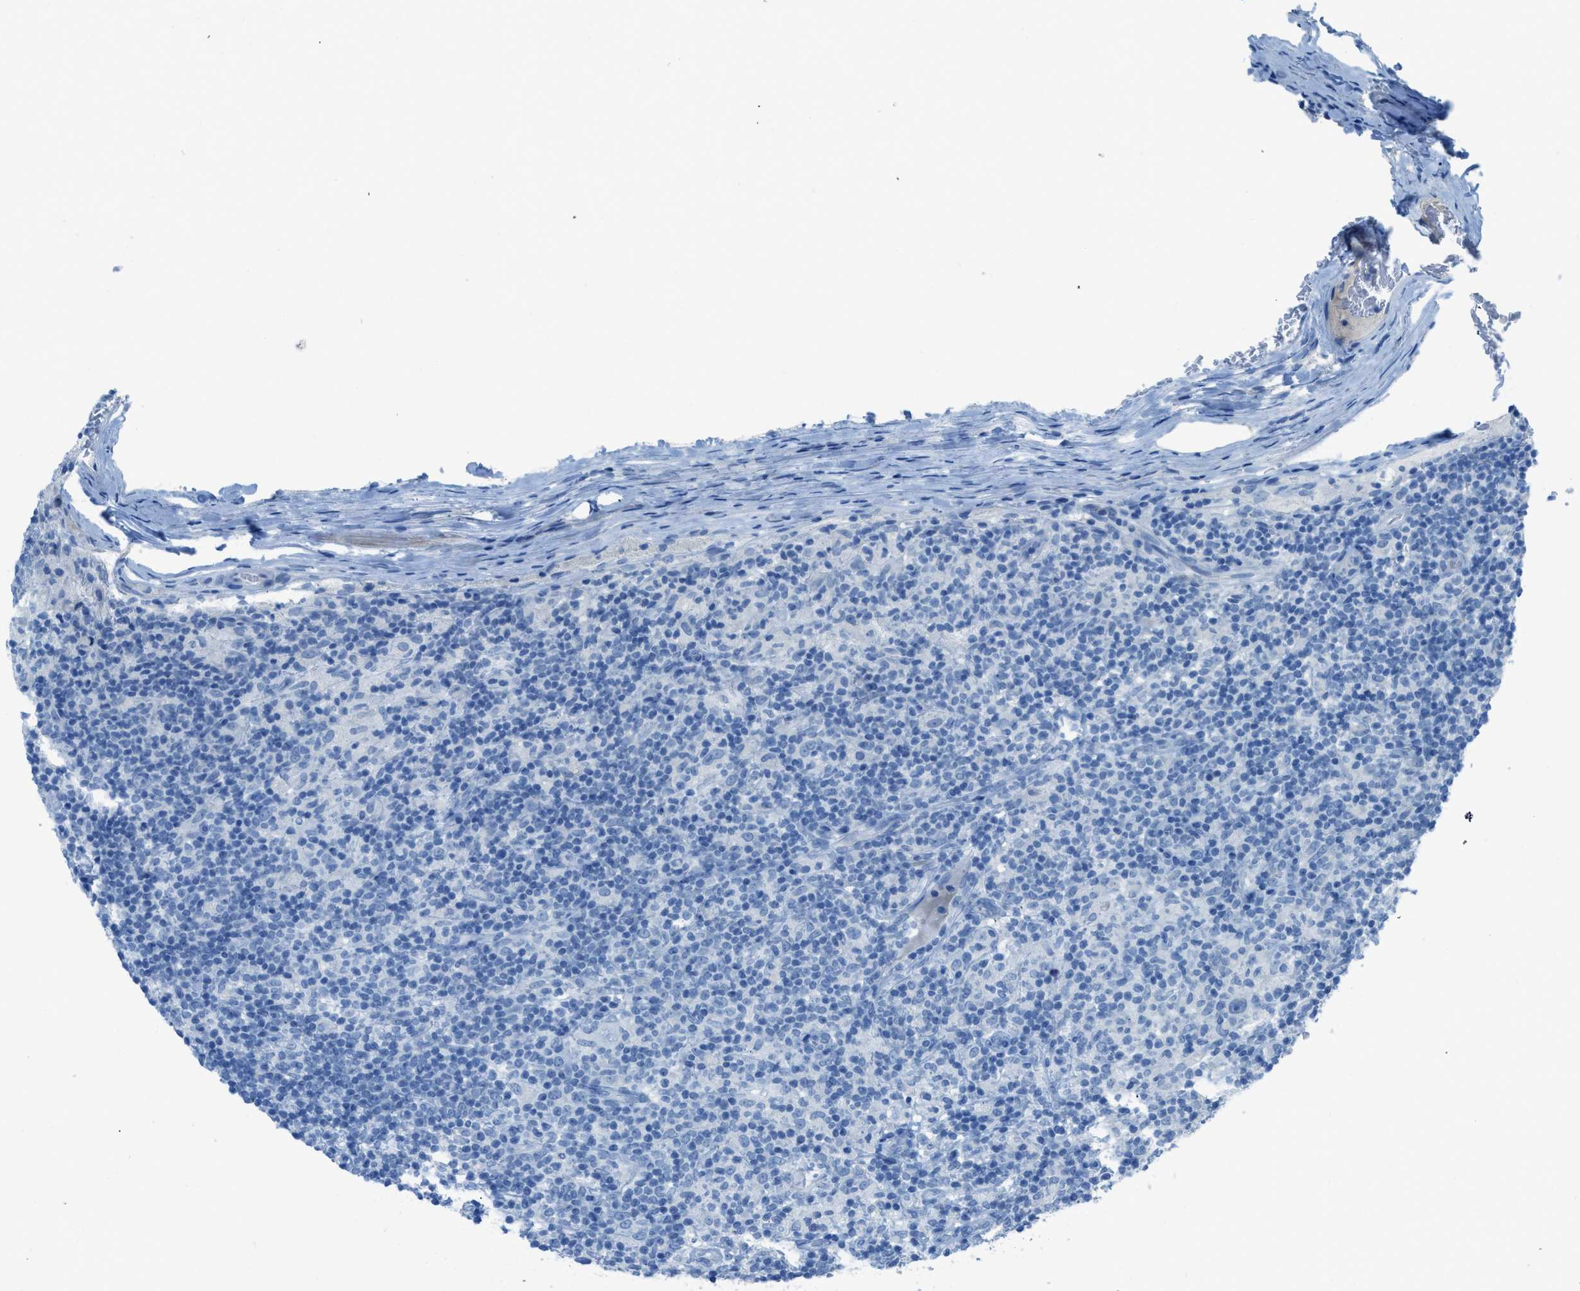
{"staining": {"intensity": "negative", "quantity": "none", "location": "none"}, "tissue": "lymphoma", "cell_type": "Tumor cells", "image_type": "cancer", "snomed": [{"axis": "morphology", "description": "Hodgkin's disease, NOS"}, {"axis": "topography", "description": "Lymph node"}], "caption": "Tumor cells show no significant protein positivity in lymphoma.", "gene": "ACAN", "patient": {"sex": "male", "age": 70}}